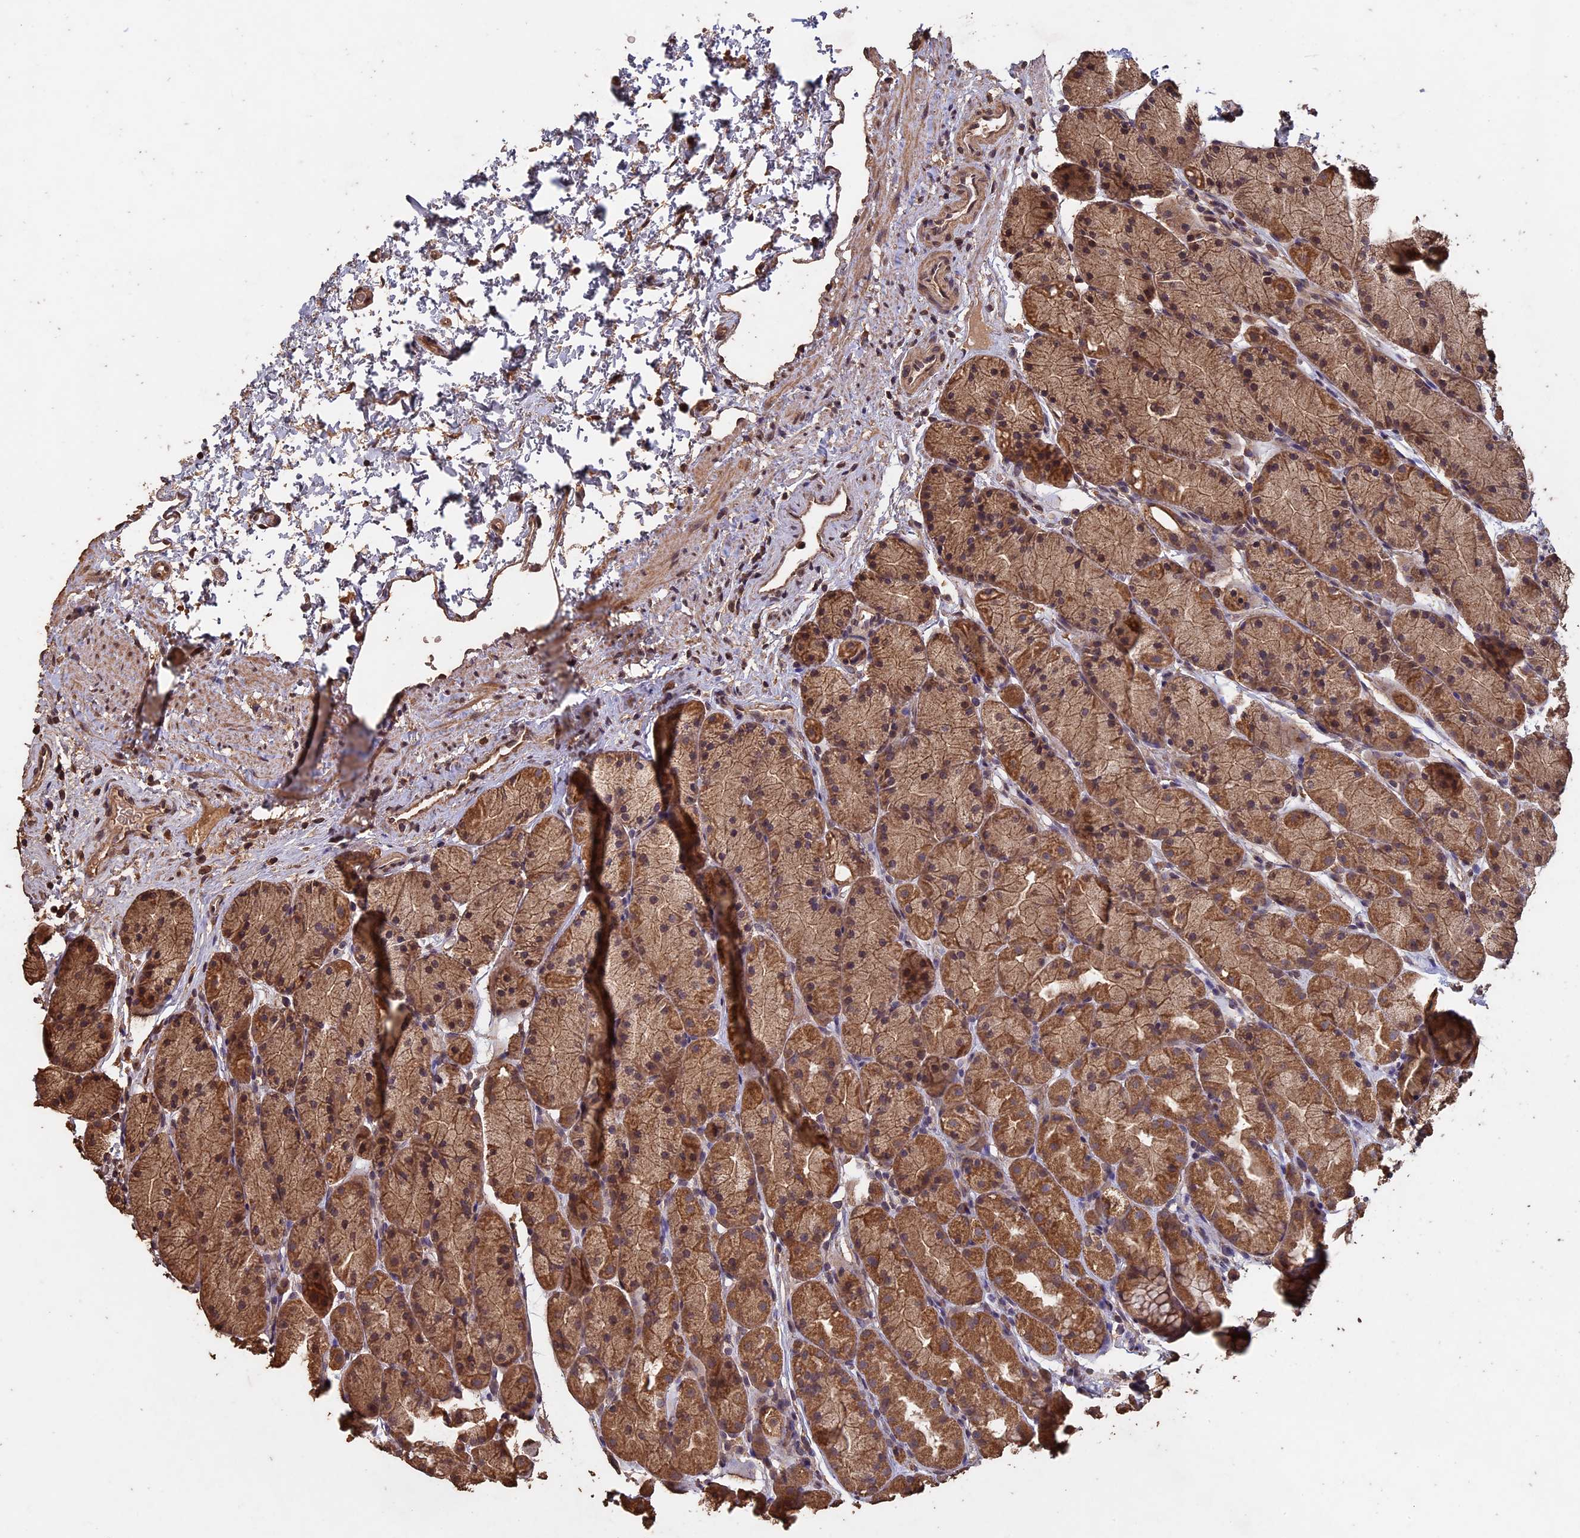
{"staining": {"intensity": "moderate", "quantity": ">75%", "location": "cytoplasmic/membranous"}, "tissue": "stomach", "cell_type": "Glandular cells", "image_type": "normal", "snomed": [{"axis": "morphology", "description": "Normal tissue, NOS"}, {"axis": "topography", "description": "Stomach, upper"}, {"axis": "topography", "description": "Stomach"}], "caption": "Brown immunohistochemical staining in normal human stomach reveals moderate cytoplasmic/membranous staining in approximately >75% of glandular cells.", "gene": "HUNK", "patient": {"sex": "male", "age": 47}}